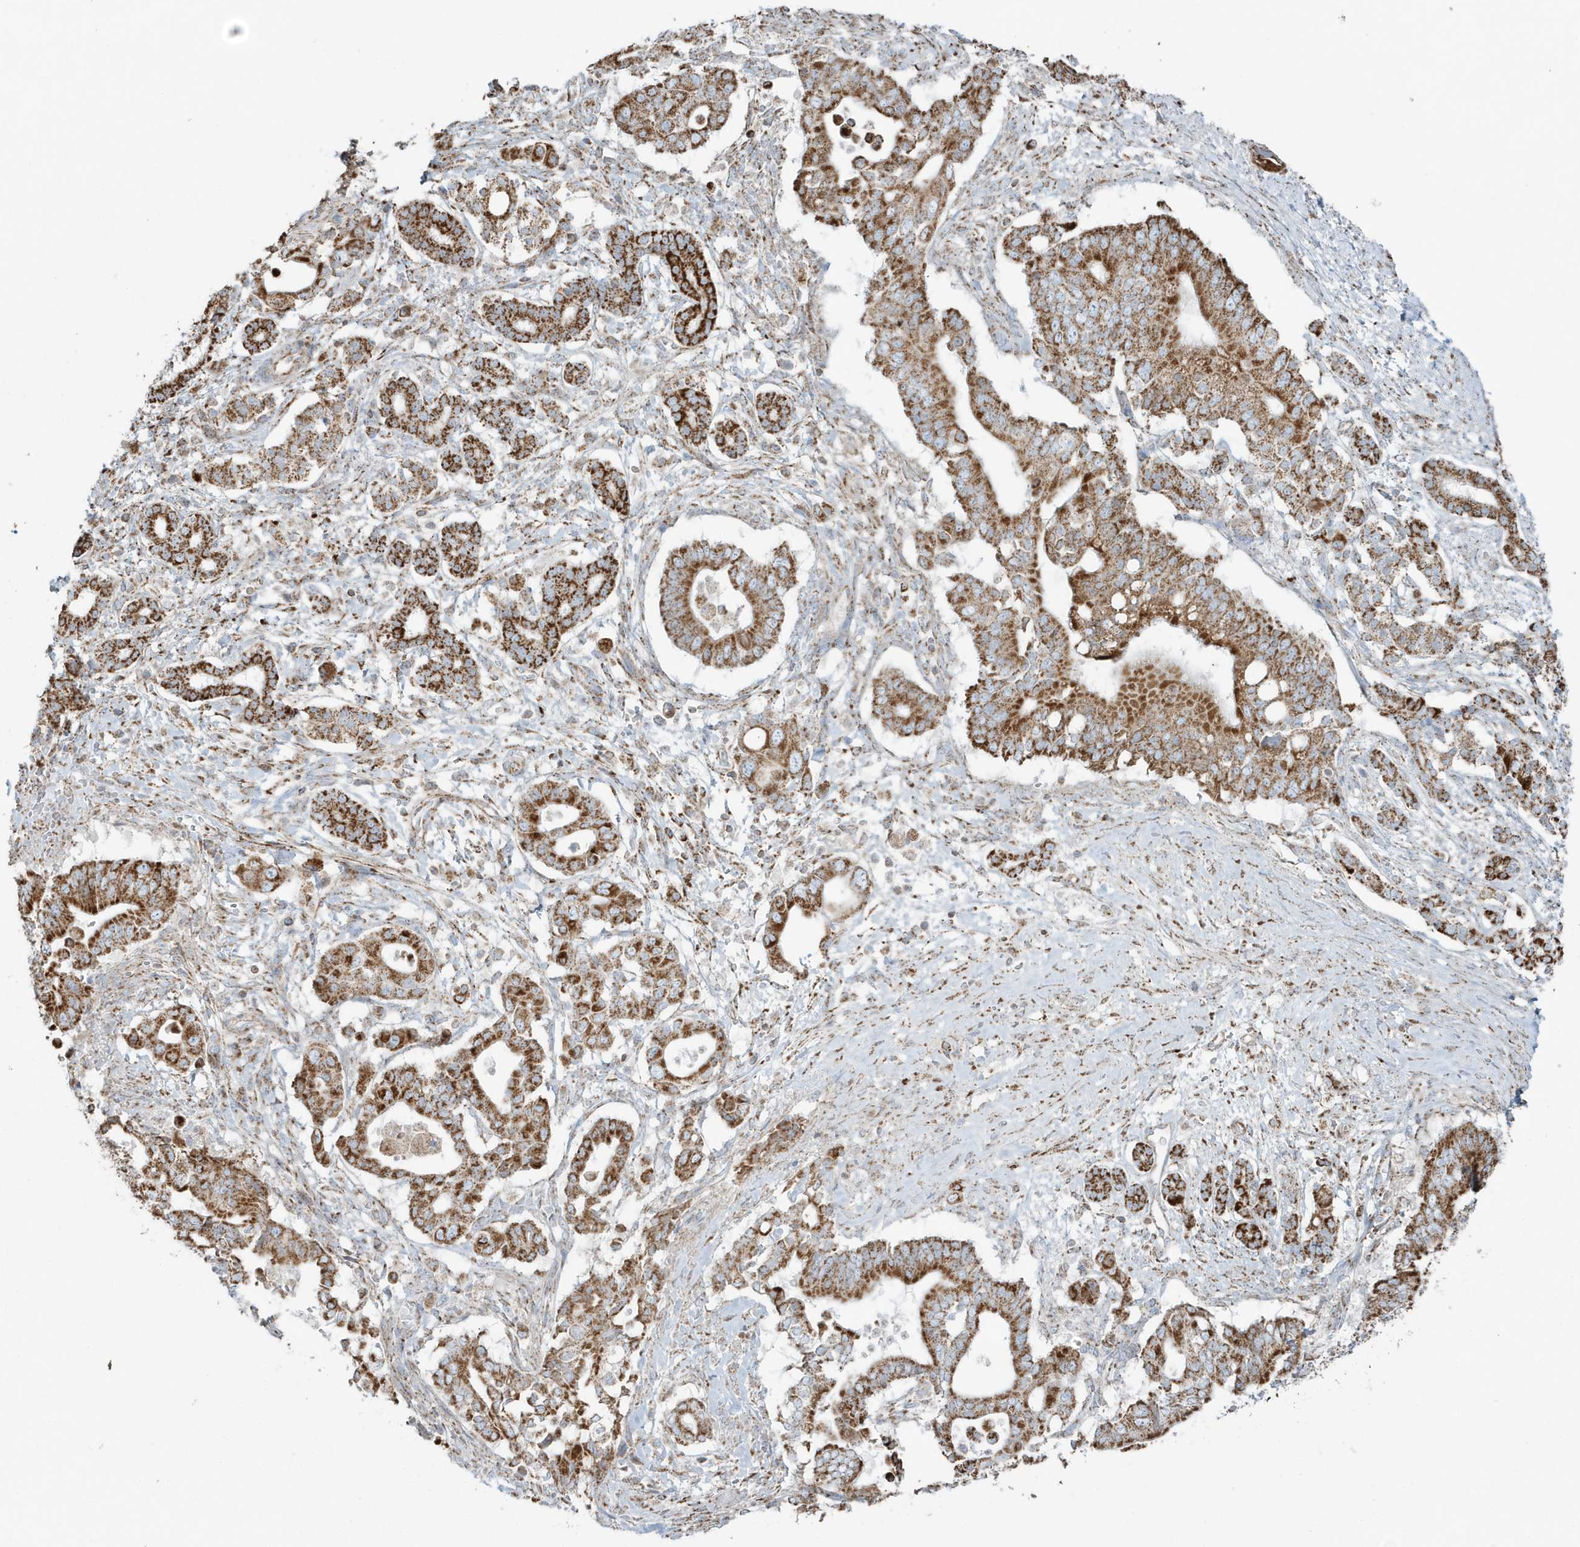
{"staining": {"intensity": "strong", "quantity": ">75%", "location": "cytoplasmic/membranous"}, "tissue": "pancreatic cancer", "cell_type": "Tumor cells", "image_type": "cancer", "snomed": [{"axis": "morphology", "description": "Adenocarcinoma, NOS"}, {"axis": "topography", "description": "Pancreas"}], "caption": "The photomicrograph demonstrates immunohistochemical staining of pancreatic adenocarcinoma. There is strong cytoplasmic/membranous staining is appreciated in approximately >75% of tumor cells. (IHC, brightfield microscopy, high magnification).", "gene": "RAB11FIP3", "patient": {"sex": "male", "age": 68}}